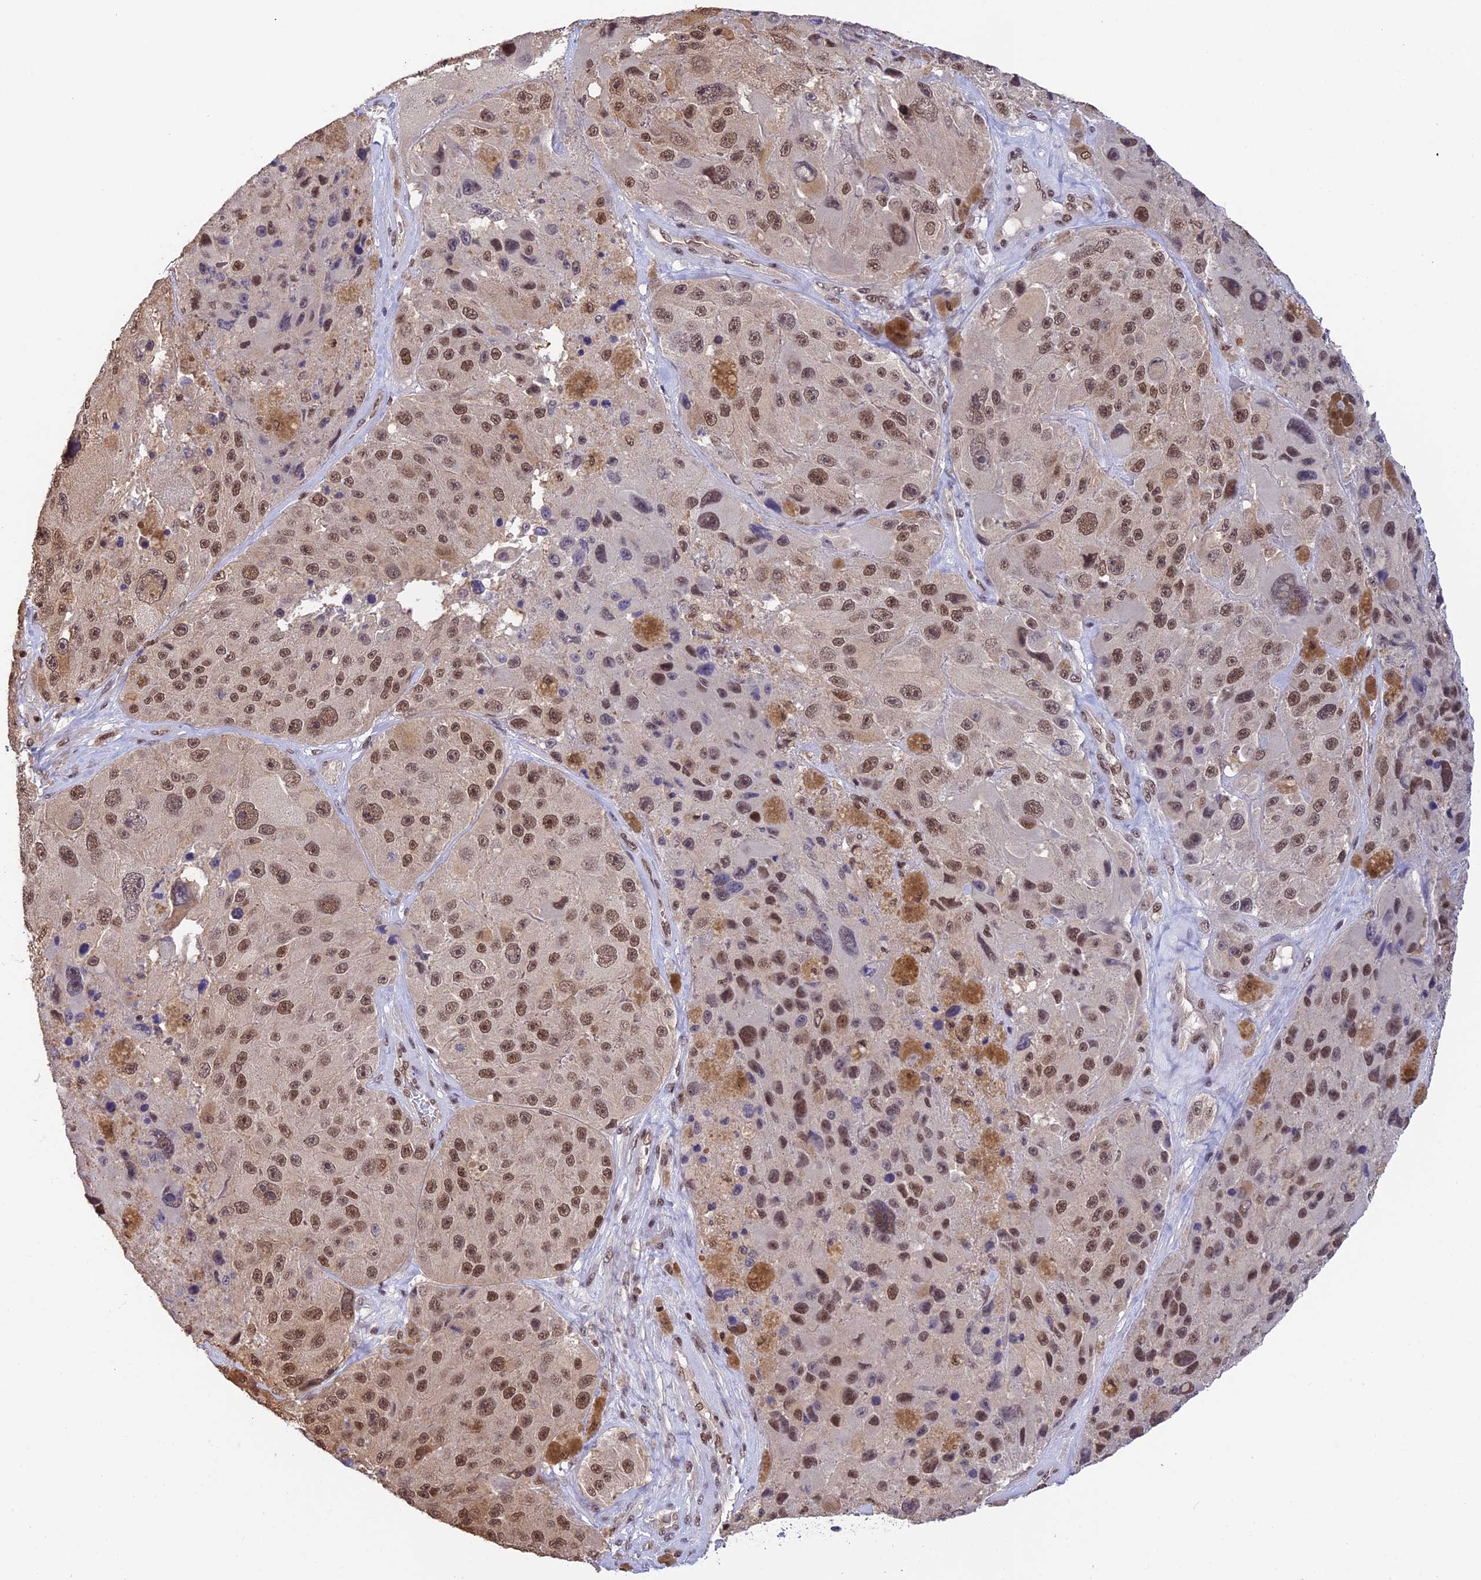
{"staining": {"intensity": "moderate", "quantity": ">75%", "location": "nuclear"}, "tissue": "melanoma", "cell_type": "Tumor cells", "image_type": "cancer", "snomed": [{"axis": "morphology", "description": "Malignant melanoma, Metastatic site"}, {"axis": "topography", "description": "Lymph node"}], "caption": "The immunohistochemical stain shows moderate nuclear expression in tumor cells of melanoma tissue.", "gene": "THAP11", "patient": {"sex": "male", "age": 62}}